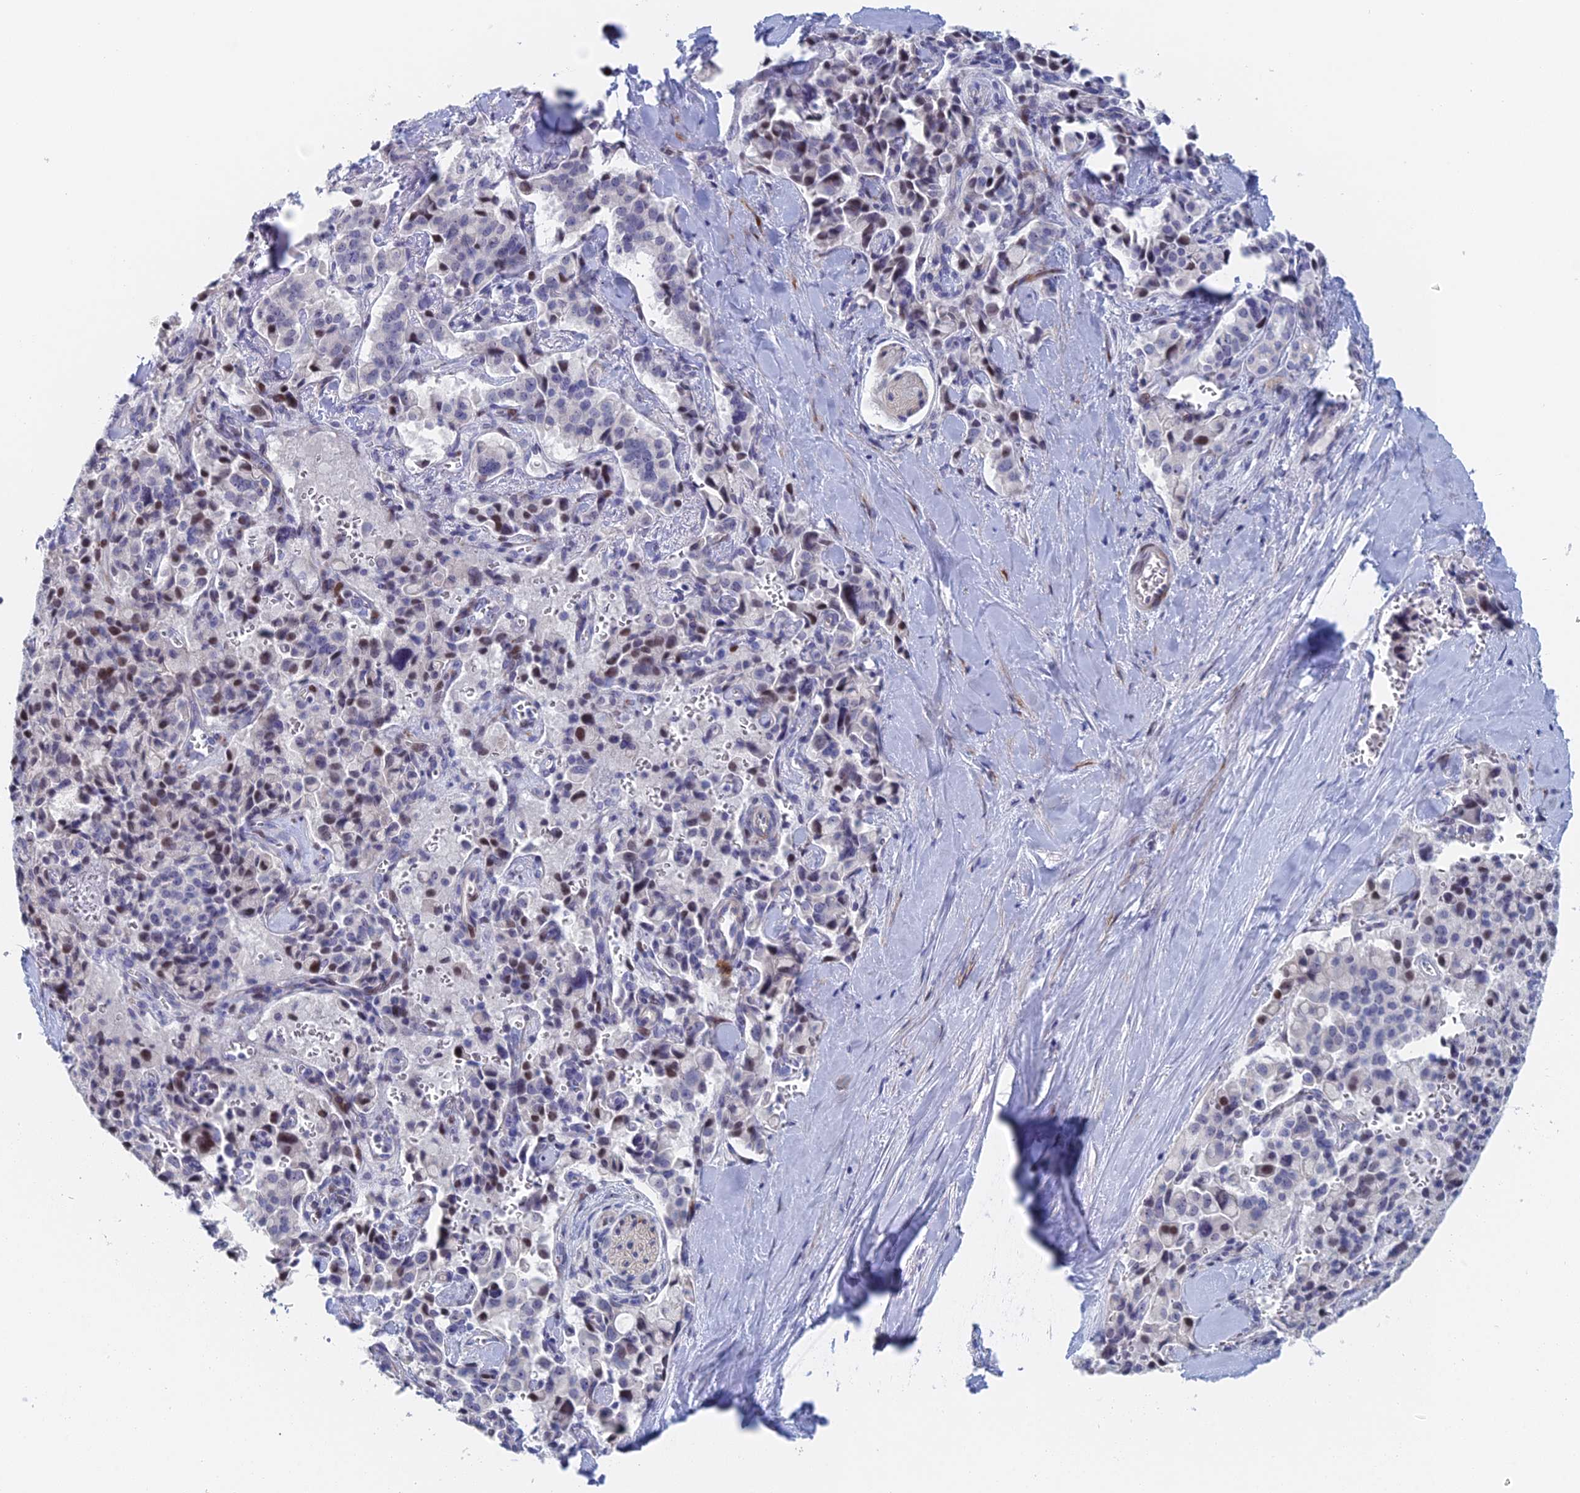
{"staining": {"intensity": "weak", "quantity": "25%-75%", "location": "nuclear"}, "tissue": "pancreatic cancer", "cell_type": "Tumor cells", "image_type": "cancer", "snomed": [{"axis": "morphology", "description": "Adenocarcinoma, NOS"}, {"axis": "topography", "description": "Pancreas"}], "caption": "The micrograph shows a brown stain indicating the presence of a protein in the nuclear of tumor cells in adenocarcinoma (pancreatic).", "gene": "DRGX", "patient": {"sex": "male", "age": 65}}